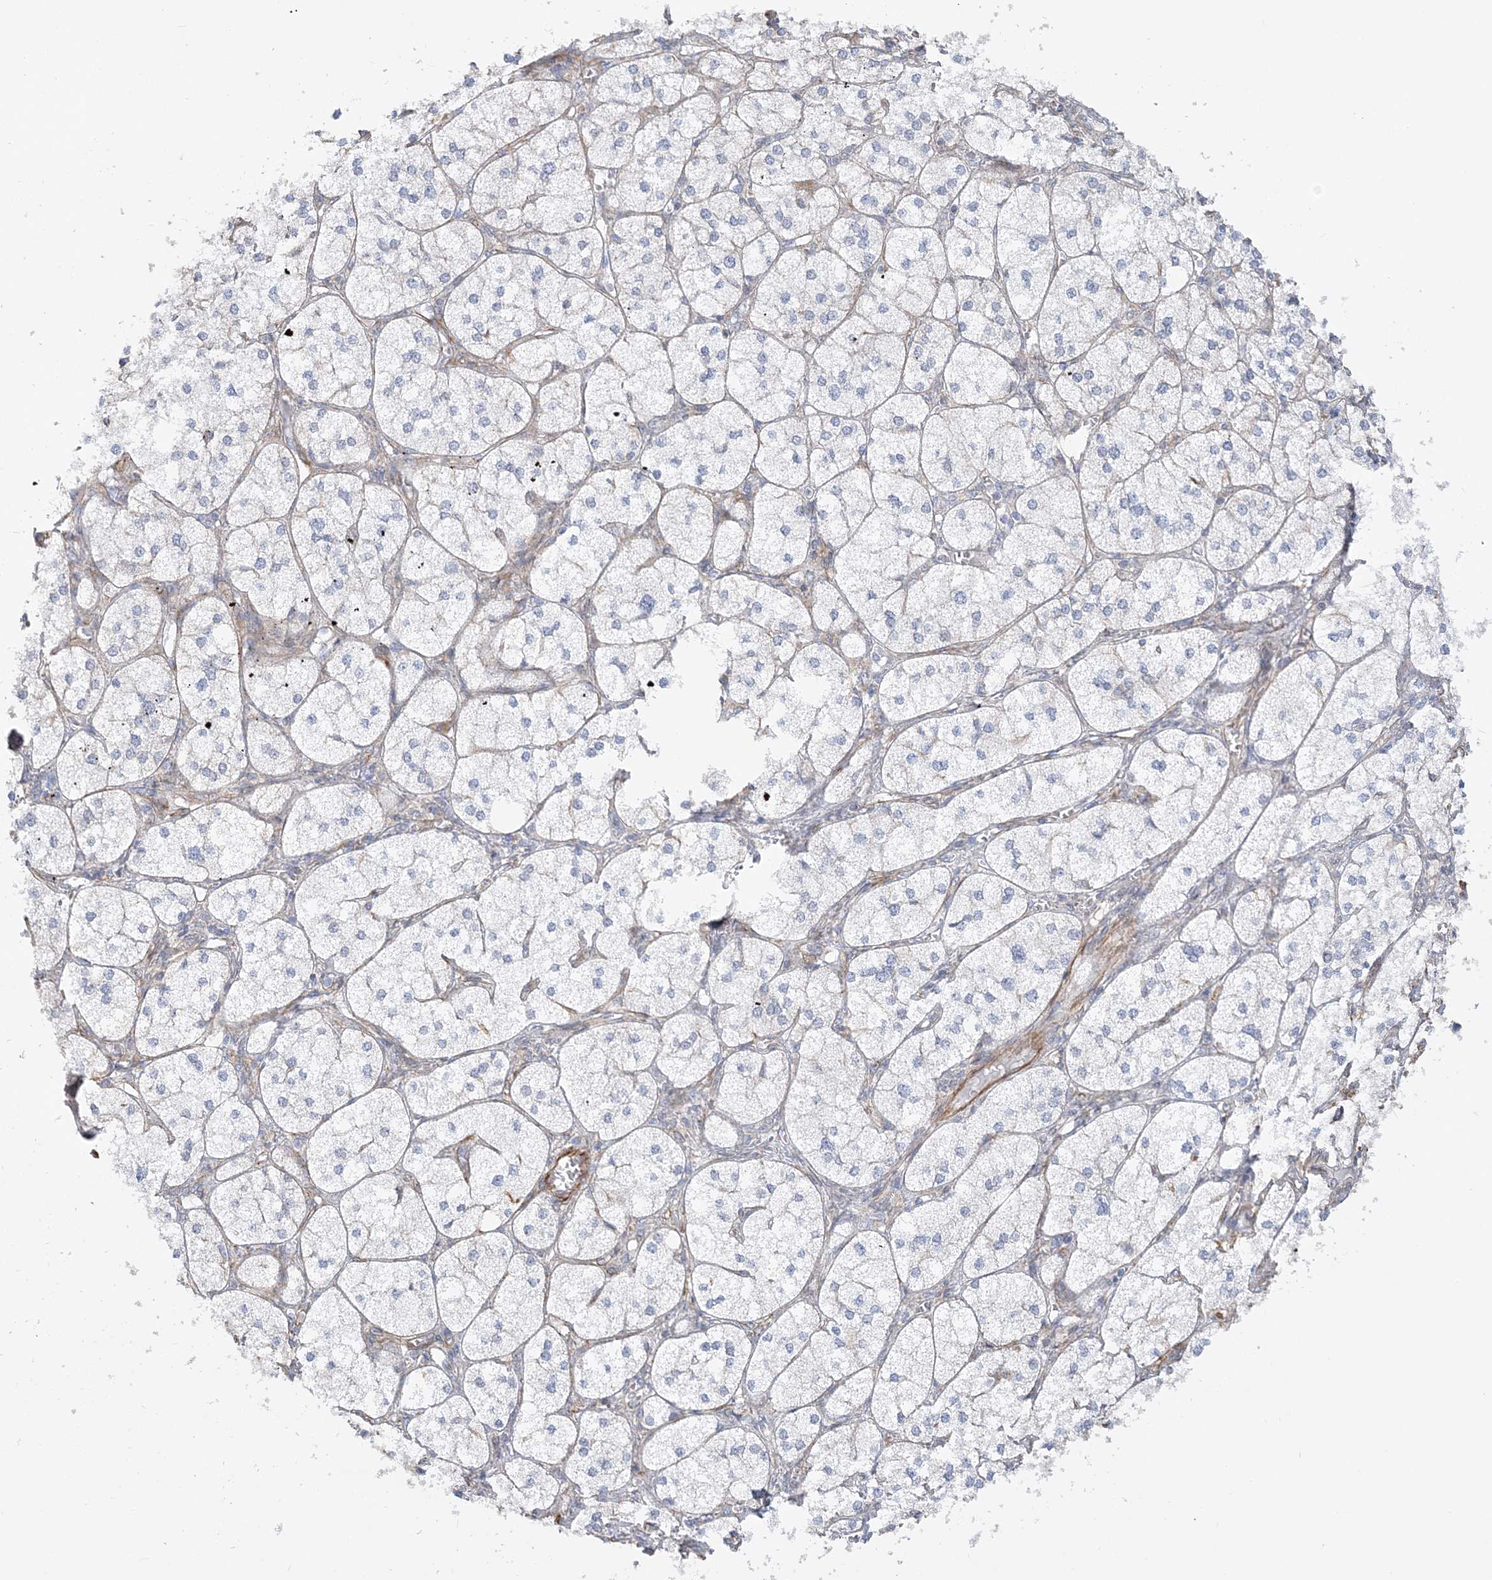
{"staining": {"intensity": "negative", "quantity": "none", "location": "none"}, "tissue": "adrenal gland", "cell_type": "Glandular cells", "image_type": "normal", "snomed": [{"axis": "morphology", "description": "Normal tissue, NOS"}, {"axis": "topography", "description": "Adrenal gland"}], "caption": "Protein analysis of unremarkable adrenal gland exhibits no significant positivity in glandular cells.", "gene": "SCLT1", "patient": {"sex": "female", "age": 61}}